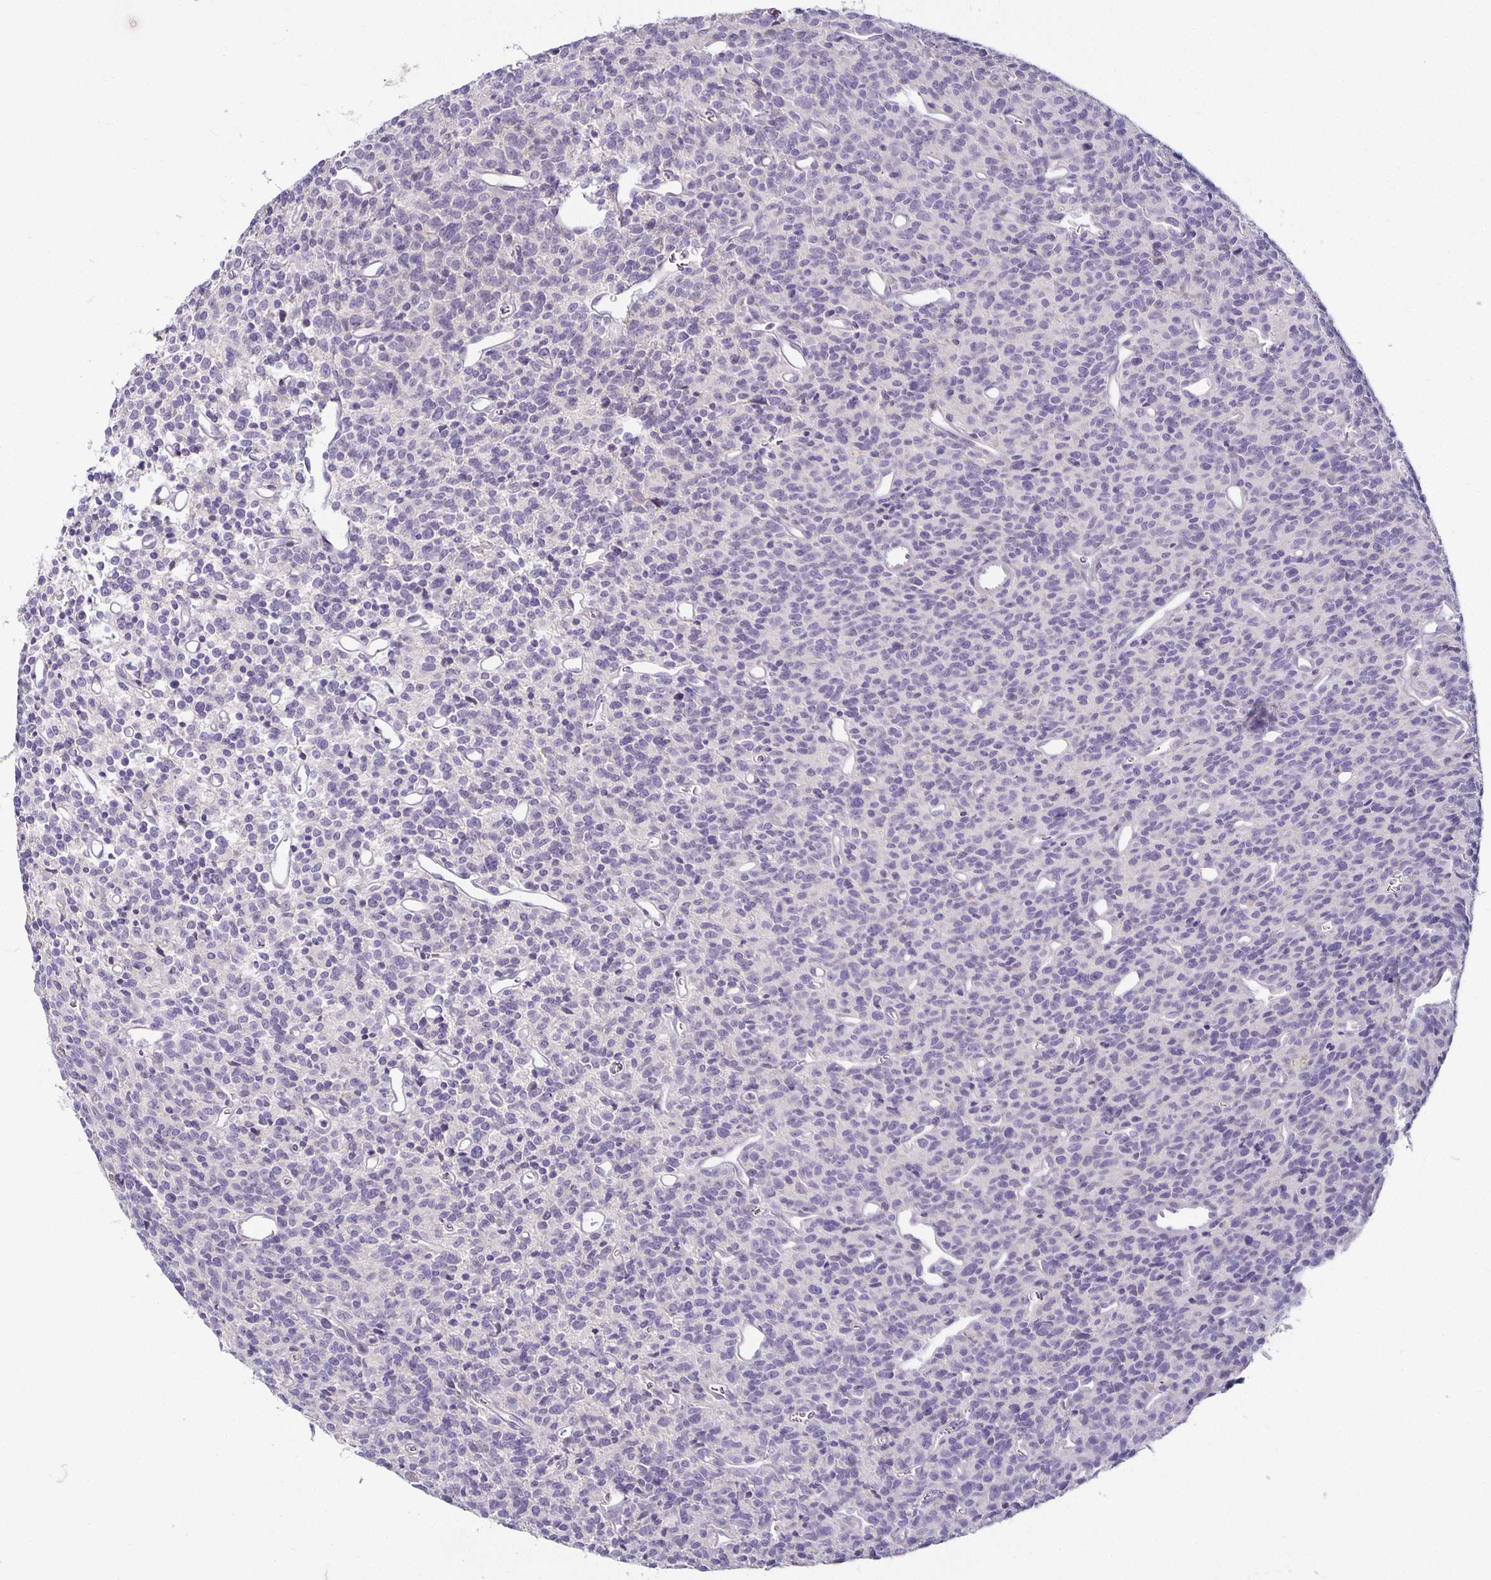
{"staining": {"intensity": "negative", "quantity": "none", "location": "none"}, "tissue": "glioma", "cell_type": "Tumor cells", "image_type": "cancer", "snomed": [{"axis": "morphology", "description": "Glioma, malignant, High grade"}, {"axis": "topography", "description": "Brain"}], "caption": "High power microscopy image of an immunohistochemistry histopathology image of malignant glioma (high-grade), revealing no significant positivity in tumor cells. The staining was performed using DAB to visualize the protein expression in brown, while the nuclei were stained in blue with hematoxylin (Magnification: 20x).", "gene": "CA12", "patient": {"sex": "male", "age": 76}}